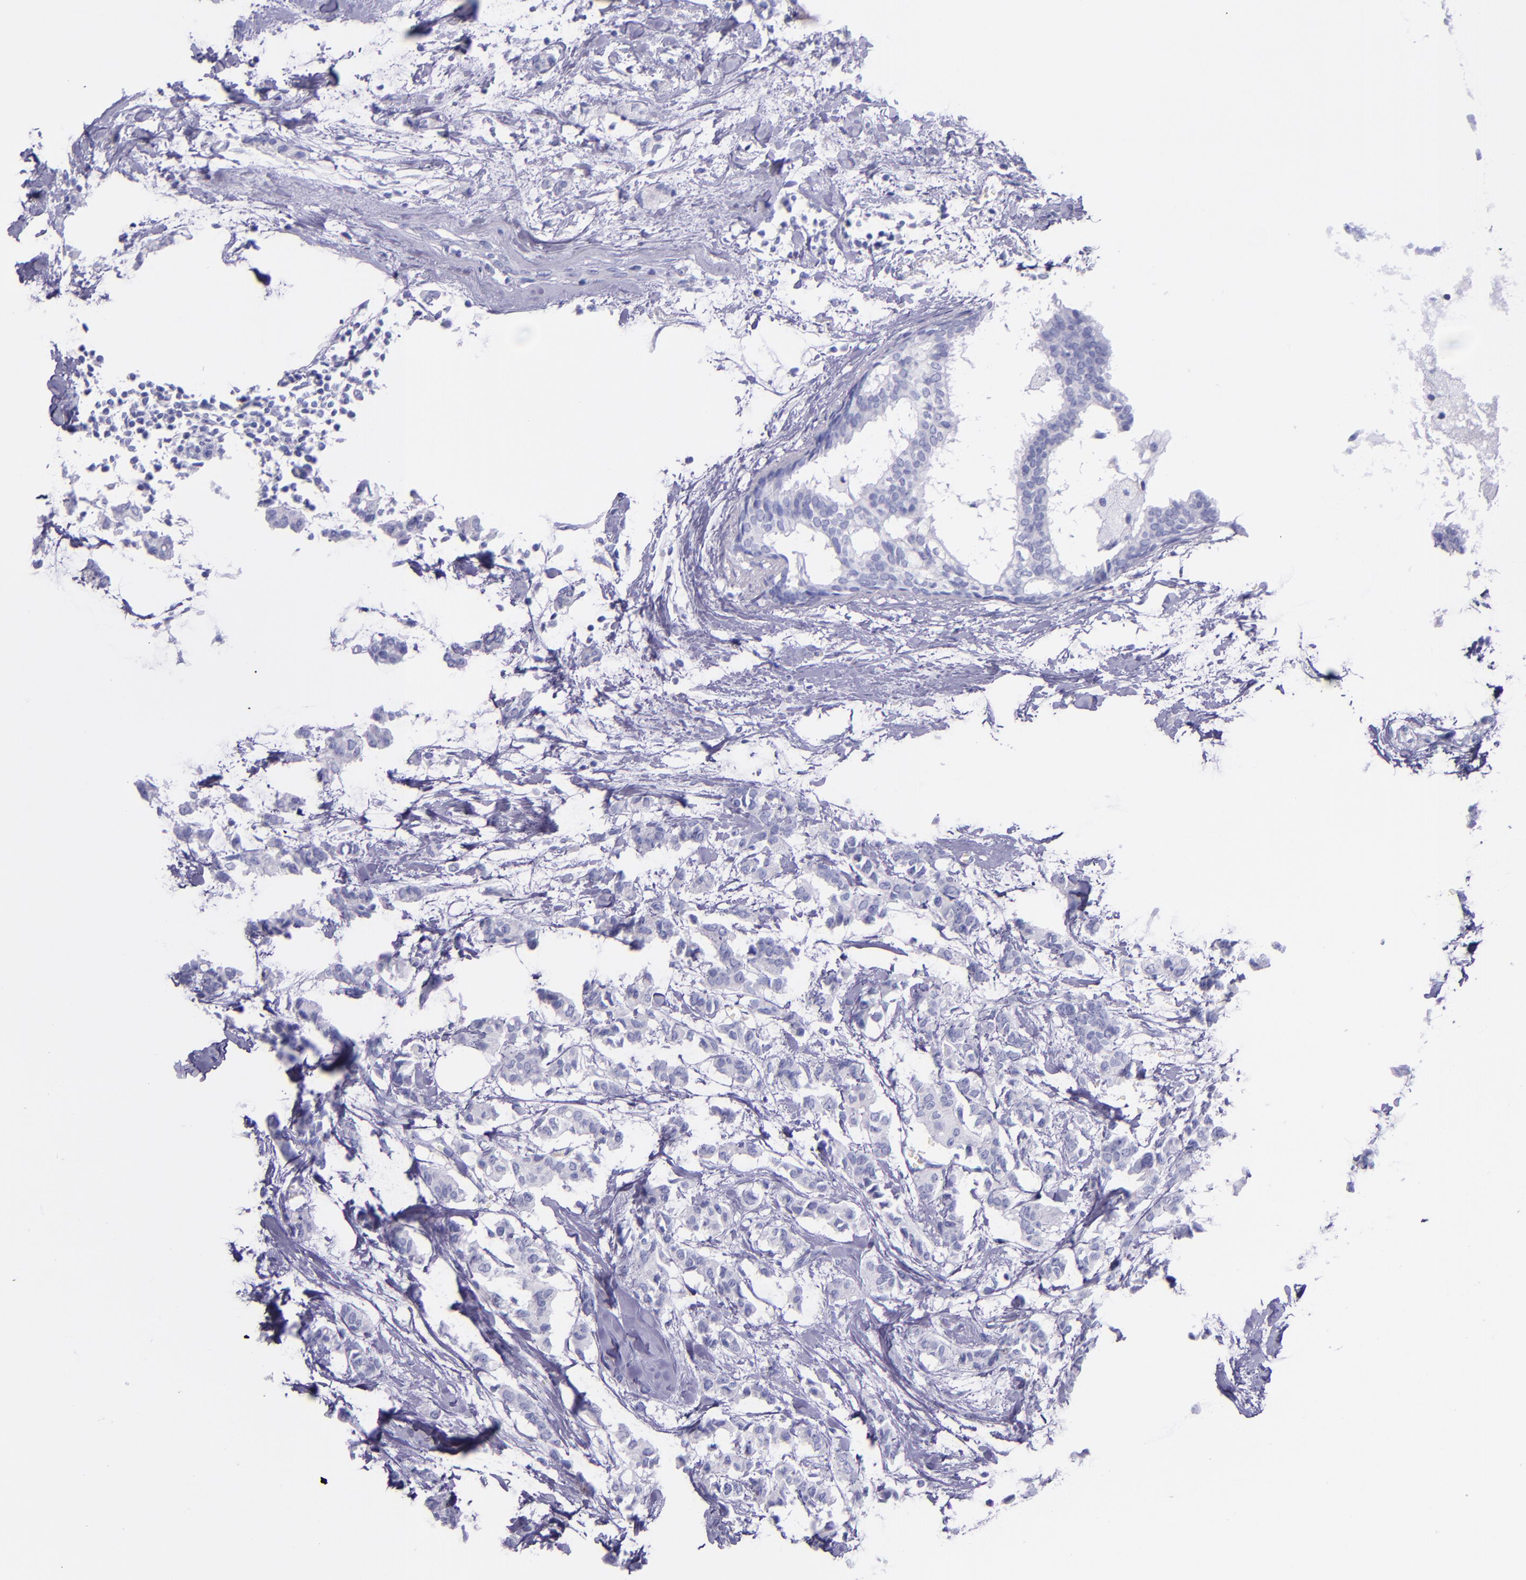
{"staining": {"intensity": "negative", "quantity": "none", "location": "none"}, "tissue": "breast cancer", "cell_type": "Tumor cells", "image_type": "cancer", "snomed": [{"axis": "morphology", "description": "Duct carcinoma"}, {"axis": "topography", "description": "Breast"}], "caption": "A photomicrograph of breast infiltrating ductal carcinoma stained for a protein shows no brown staining in tumor cells.", "gene": "SLPI", "patient": {"sex": "female", "age": 84}}